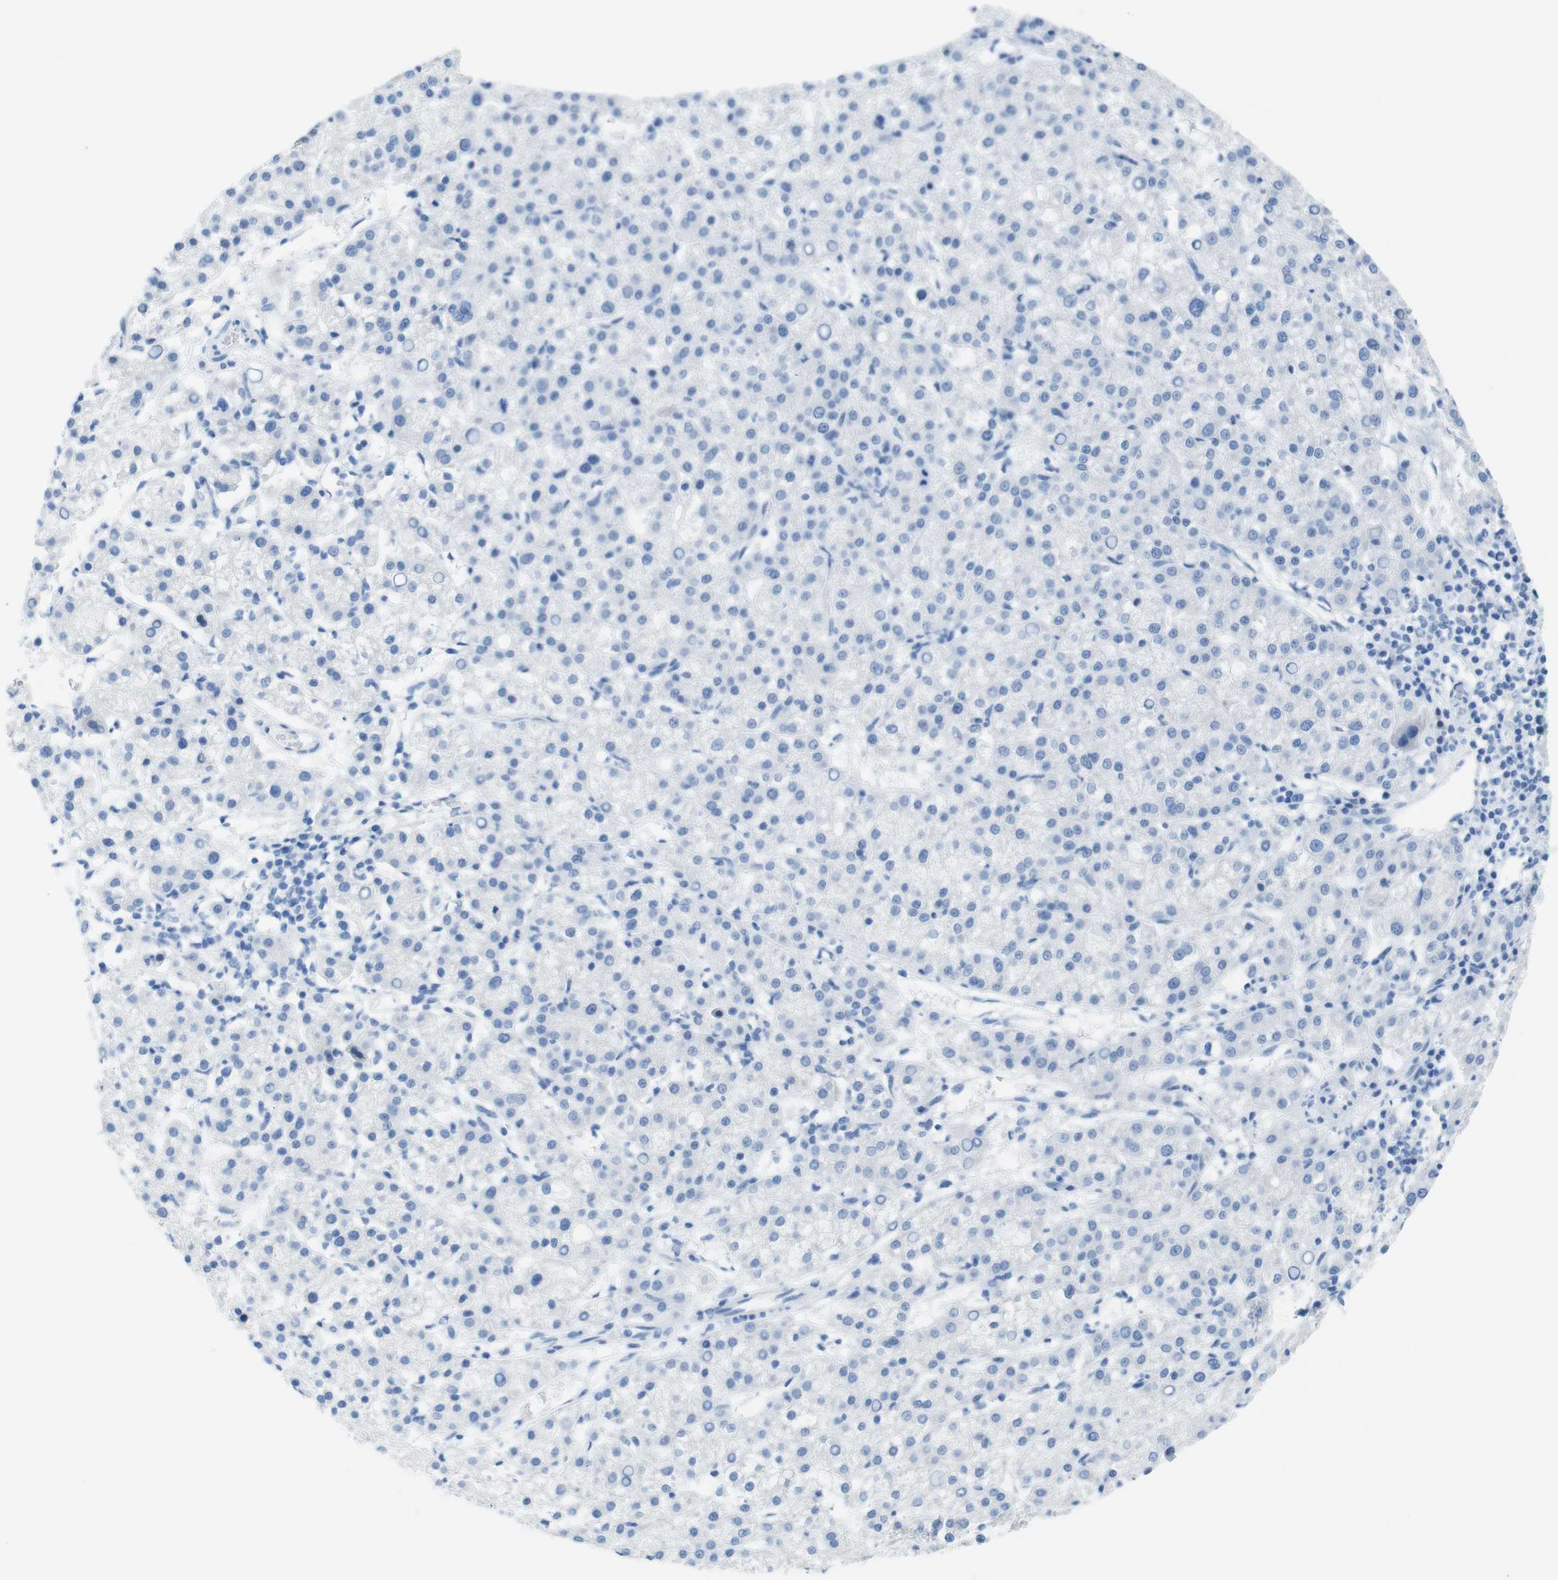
{"staining": {"intensity": "negative", "quantity": "none", "location": "none"}, "tissue": "liver cancer", "cell_type": "Tumor cells", "image_type": "cancer", "snomed": [{"axis": "morphology", "description": "Carcinoma, Hepatocellular, NOS"}, {"axis": "topography", "description": "Liver"}], "caption": "A histopathology image of human liver cancer (hepatocellular carcinoma) is negative for staining in tumor cells.", "gene": "OPN1SW", "patient": {"sex": "female", "age": 58}}